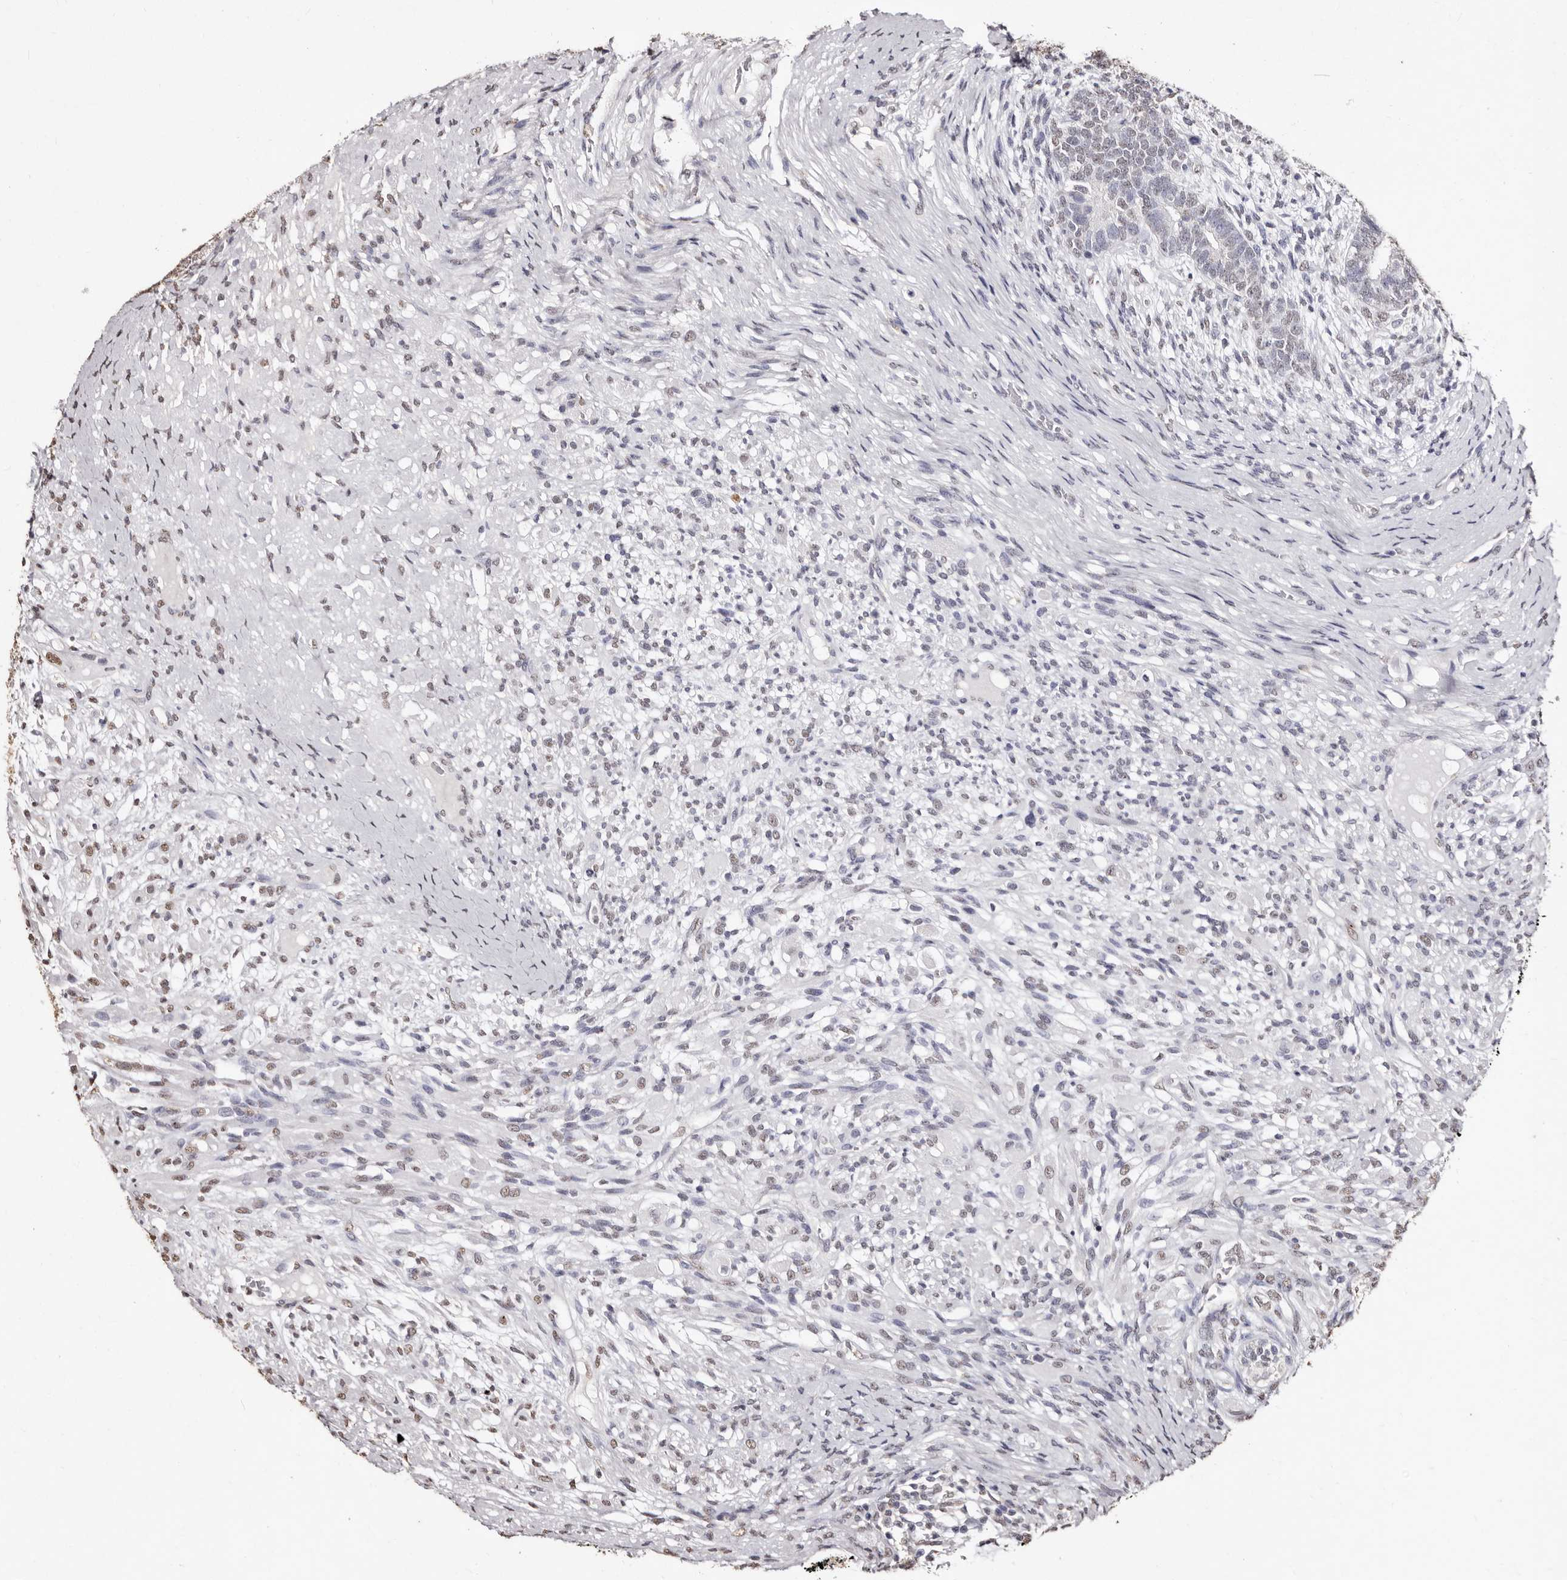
{"staining": {"intensity": "negative", "quantity": "none", "location": "none"}, "tissue": "testis cancer", "cell_type": "Tumor cells", "image_type": "cancer", "snomed": [{"axis": "morphology", "description": "Seminoma, NOS"}, {"axis": "morphology", "description": "Carcinoma, Embryonal, NOS"}, {"axis": "topography", "description": "Testis"}], "caption": "DAB (3,3'-diaminobenzidine) immunohistochemical staining of human testis cancer (seminoma) reveals no significant positivity in tumor cells.", "gene": "ERBB4", "patient": {"sex": "male", "age": 28}}